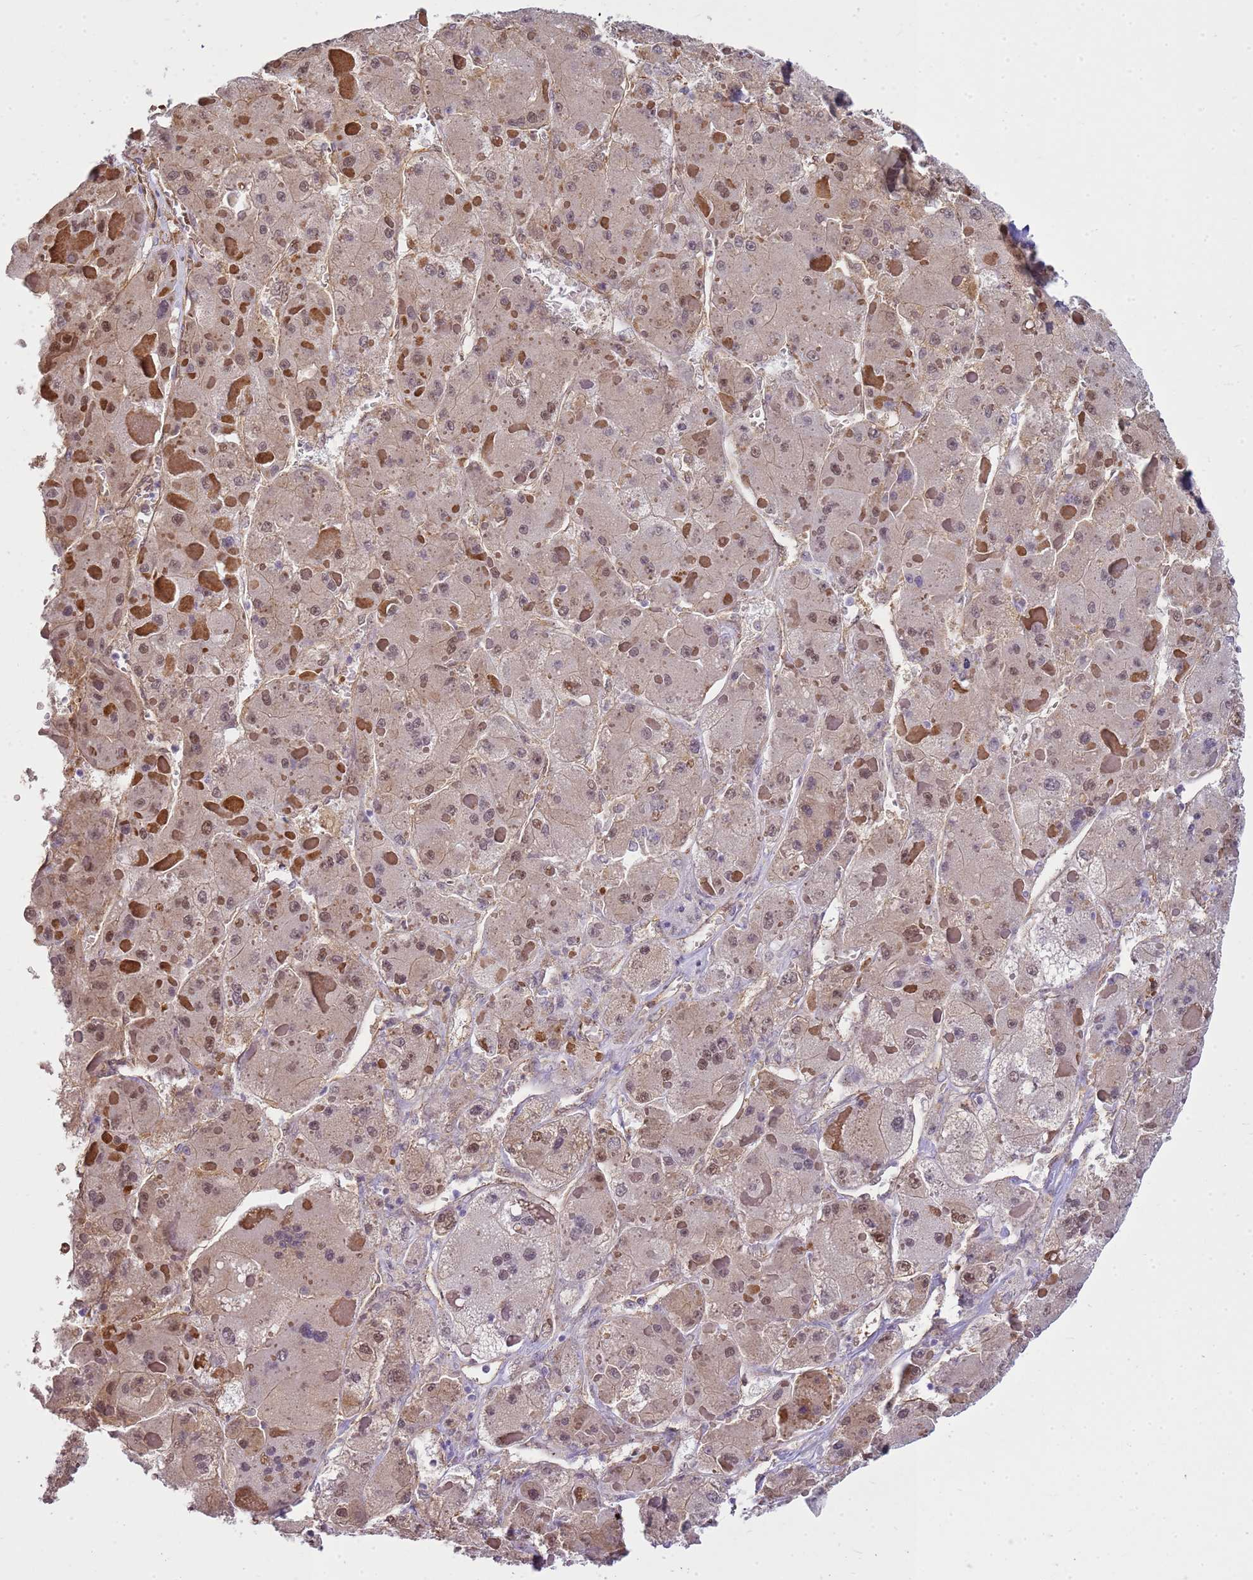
{"staining": {"intensity": "weak", "quantity": ">75%", "location": "cytoplasmic/membranous"}, "tissue": "liver cancer", "cell_type": "Tumor cells", "image_type": "cancer", "snomed": [{"axis": "morphology", "description": "Carcinoma, Hepatocellular, NOS"}, {"axis": "topography", "description": "Liver"}], "caption": "An image of human liver hepatocellular carcinoma stained for a protein displays weak cytoplasmic/membranous brown staining in tumor cells. Nuclei are stained in blue.", "gene": "YWHAE", "patient": {"sex": "female", "age": 73}}